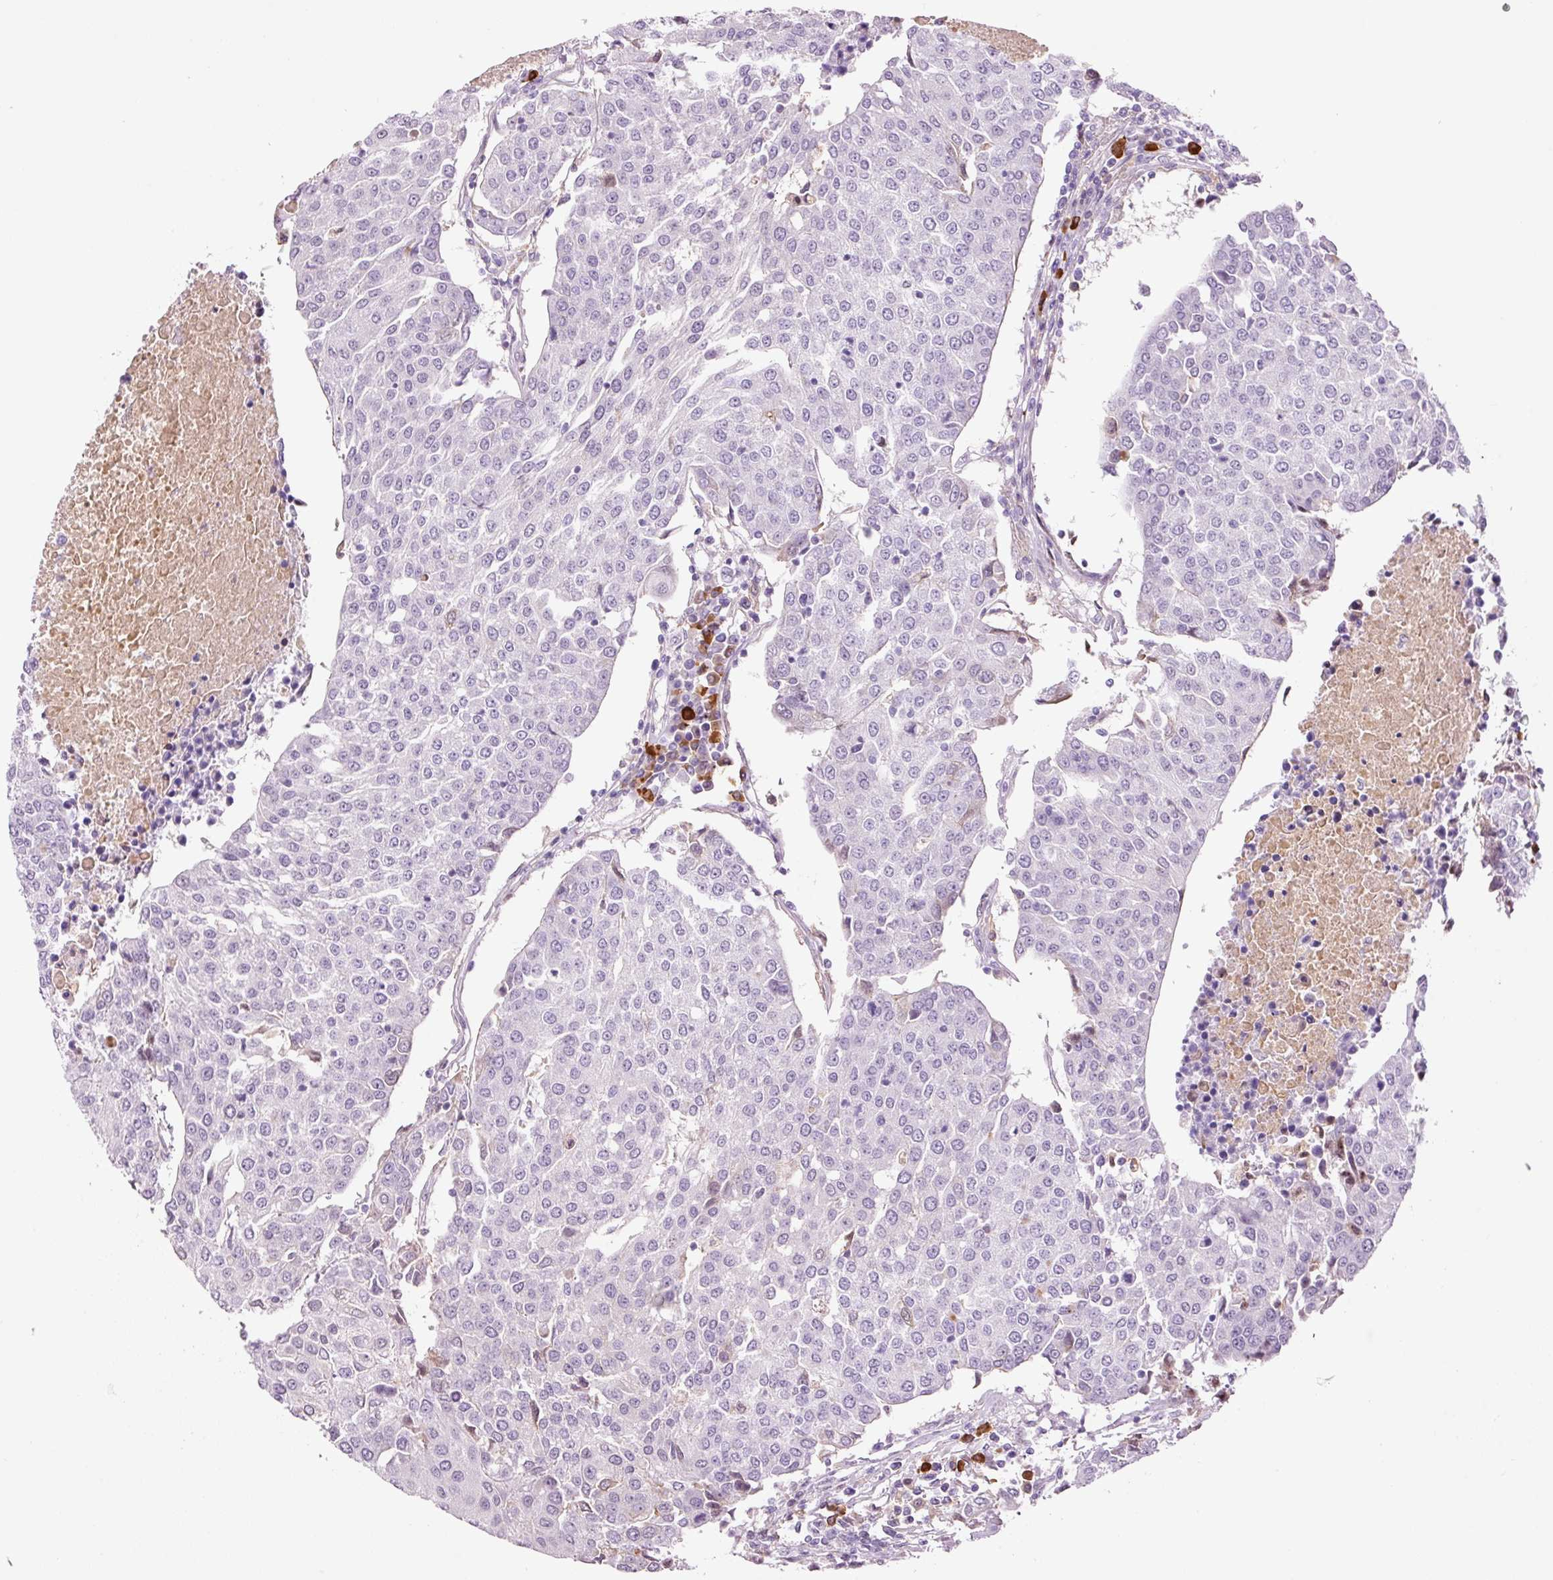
{"staining": {"intensity": "negative", "quantity": "none", "location": "none"}, "tissue": "urothelial cancer", "cell_type": "Tumor cells", "image_type": "cancer", "snomed": [{"axis": "morphology", "description": "Urothelial carcinoma, High grade"}, {"axis": "topography", "description": "Urinary bladder"}], "caption": "Urothelial carcinoma (high-grade) was stained to show a protein in brown. There is no significant staining in tumor cells.", "gene": "KLF1", "patient": {"sex": "female", "age": 85}}